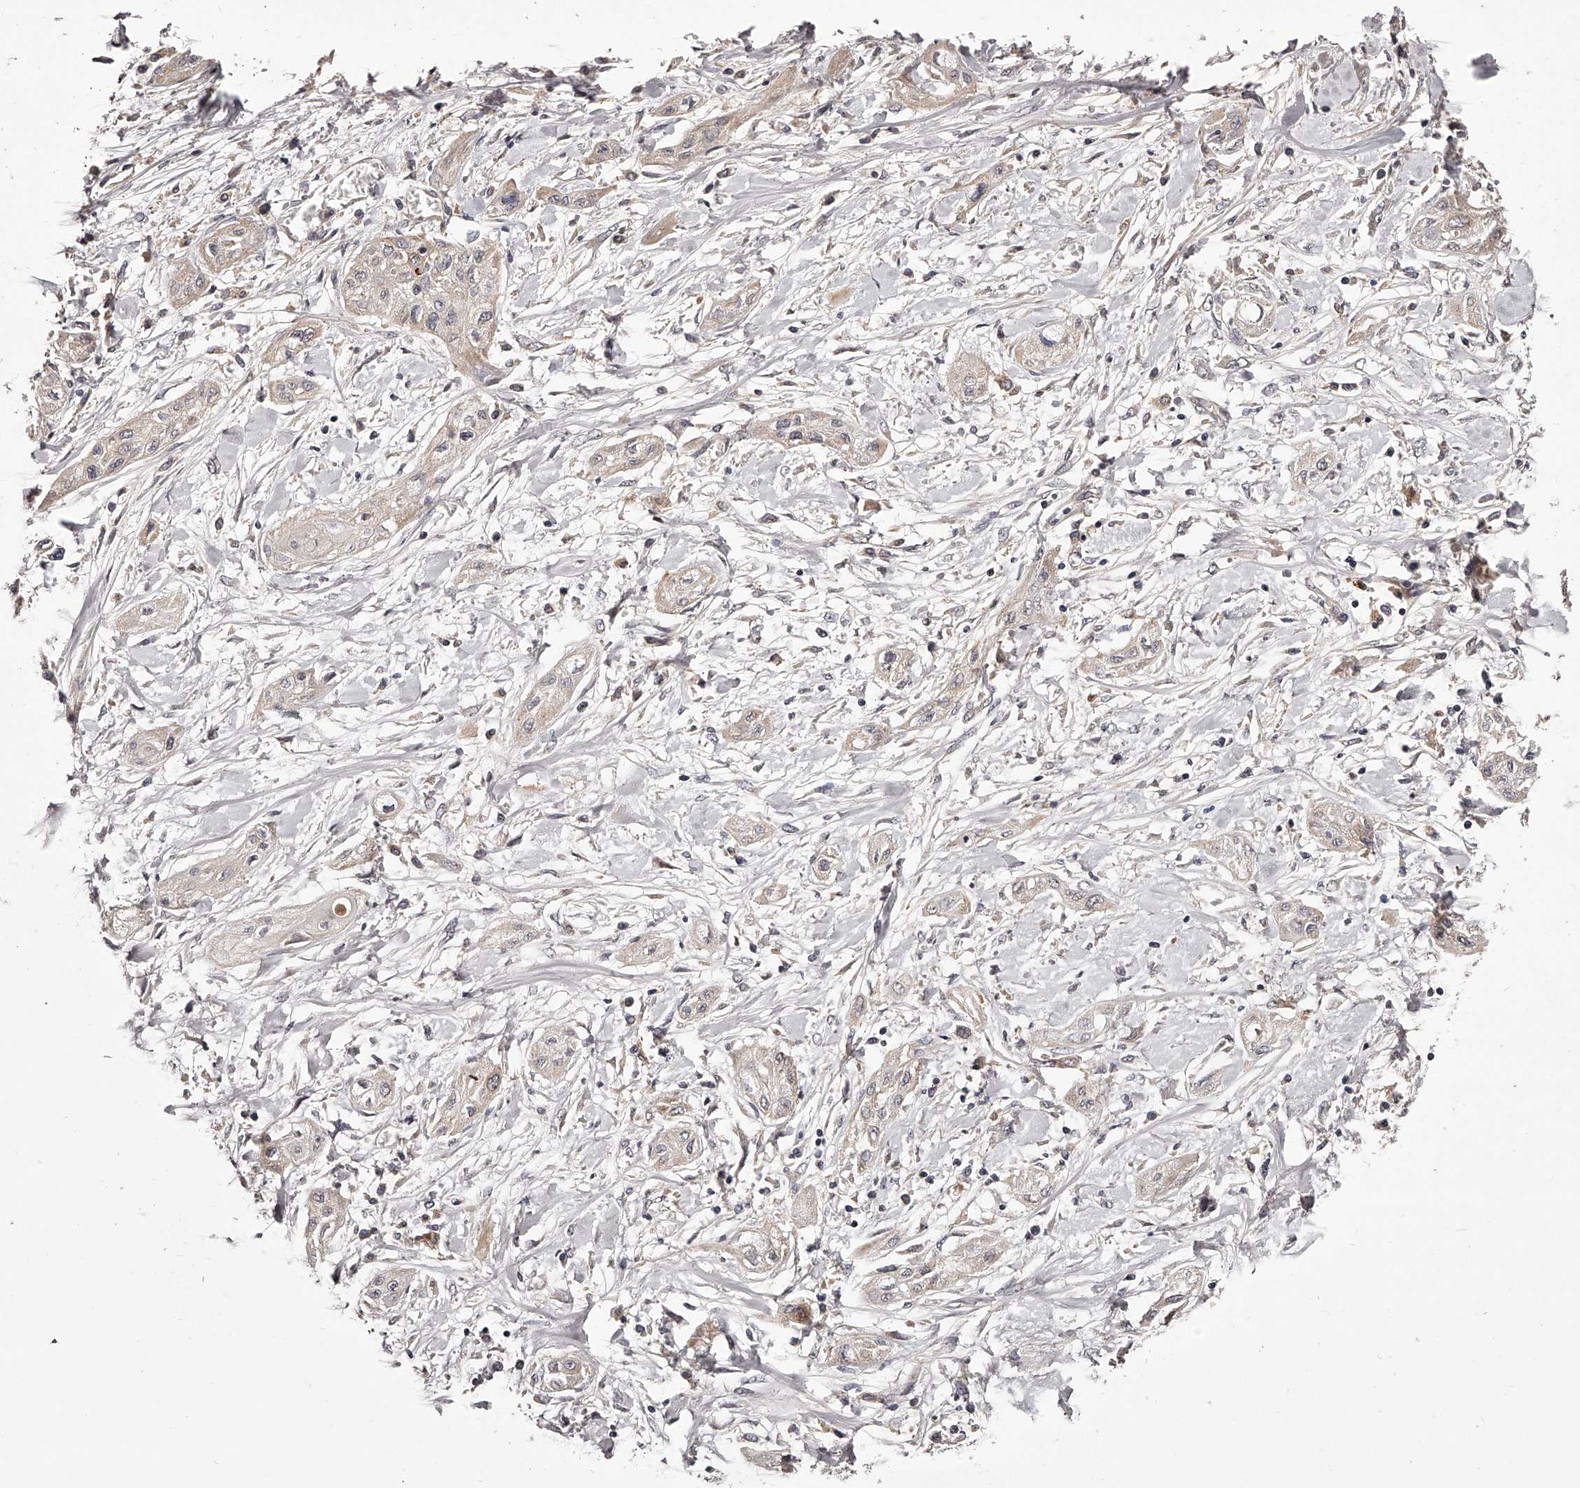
{"staining": {"intensity": "weak", "quantity": "<25%", "location": "cytoplasmic/membranous"}, "tissue": "lung cancer", "cell_type": "Tumor cells", "image_type": "cancer", "snomed": [{"axis": "morphology", "description": "Squamous cell carcinoma, NOS"}, {"axis": "topography", "description": "Lung"}], "caption": "Immunohistochemical staining of squamous cell carcinoma (lung) reveals no significant expression in tumor cells.", "gene": "ODF2L", "patient": {"sex": "female", "age": 47}}